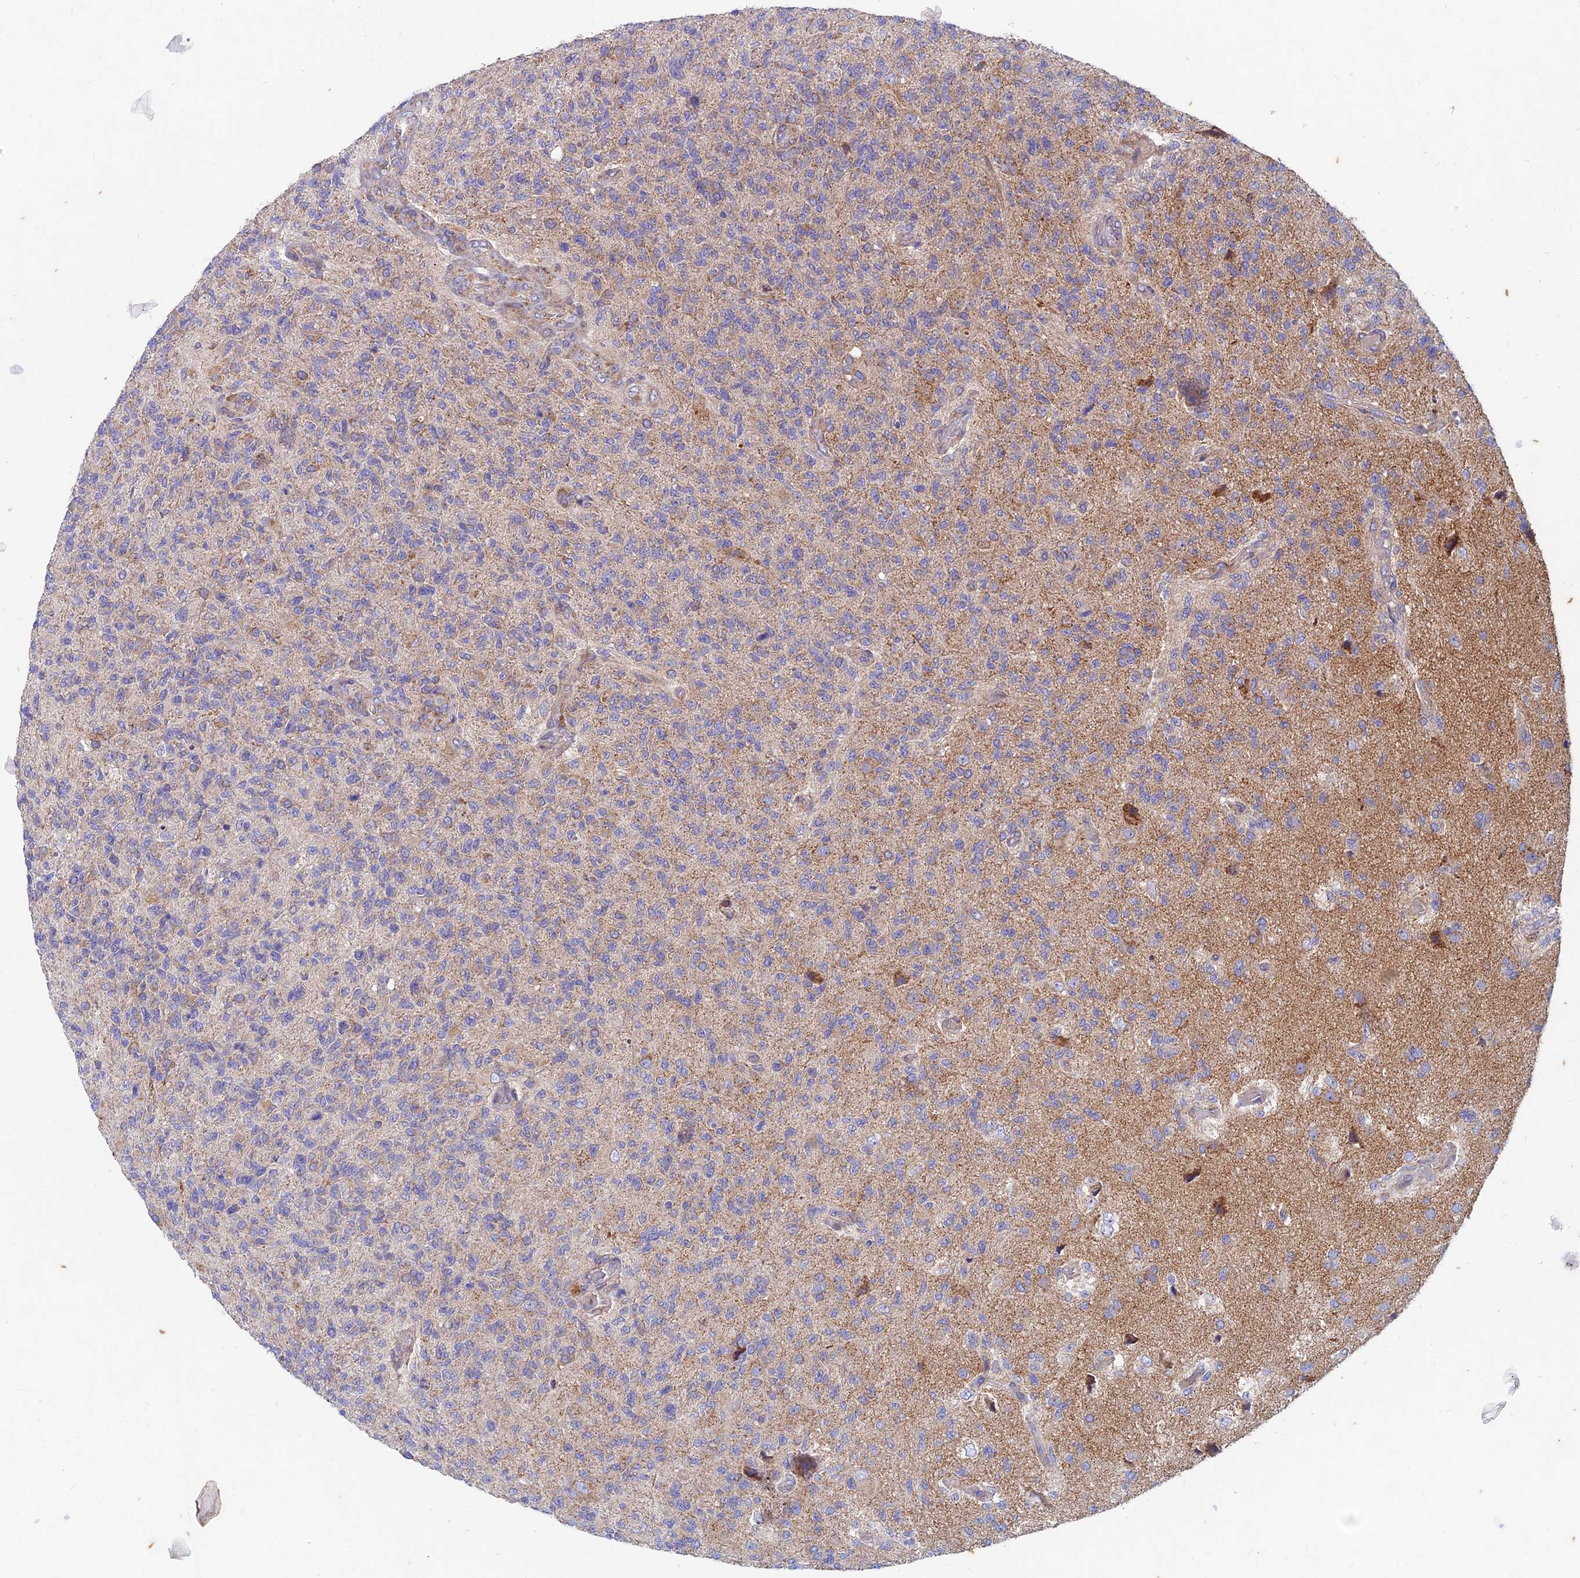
{"staining": {"intensity": "weak", "quantity": "<25%", "location": "cytoplasmic/membranous"}, "tissue": "glioma", "cell_type": "Tumor cells", "image_type": "cancer", "snomed": [{"axis": "morphology", "description": "Glioma, malignant, High grade"}, {"axis": "topography", "description": "Brain"}], "caption": "High-grade glioma (malignant) was stained to show a protein in brown. There is no significant staining in tumor cells. Nuclei are stained in blue.", "gene": "AP4S1", "patient": {"sex": "male", "age": 56}}